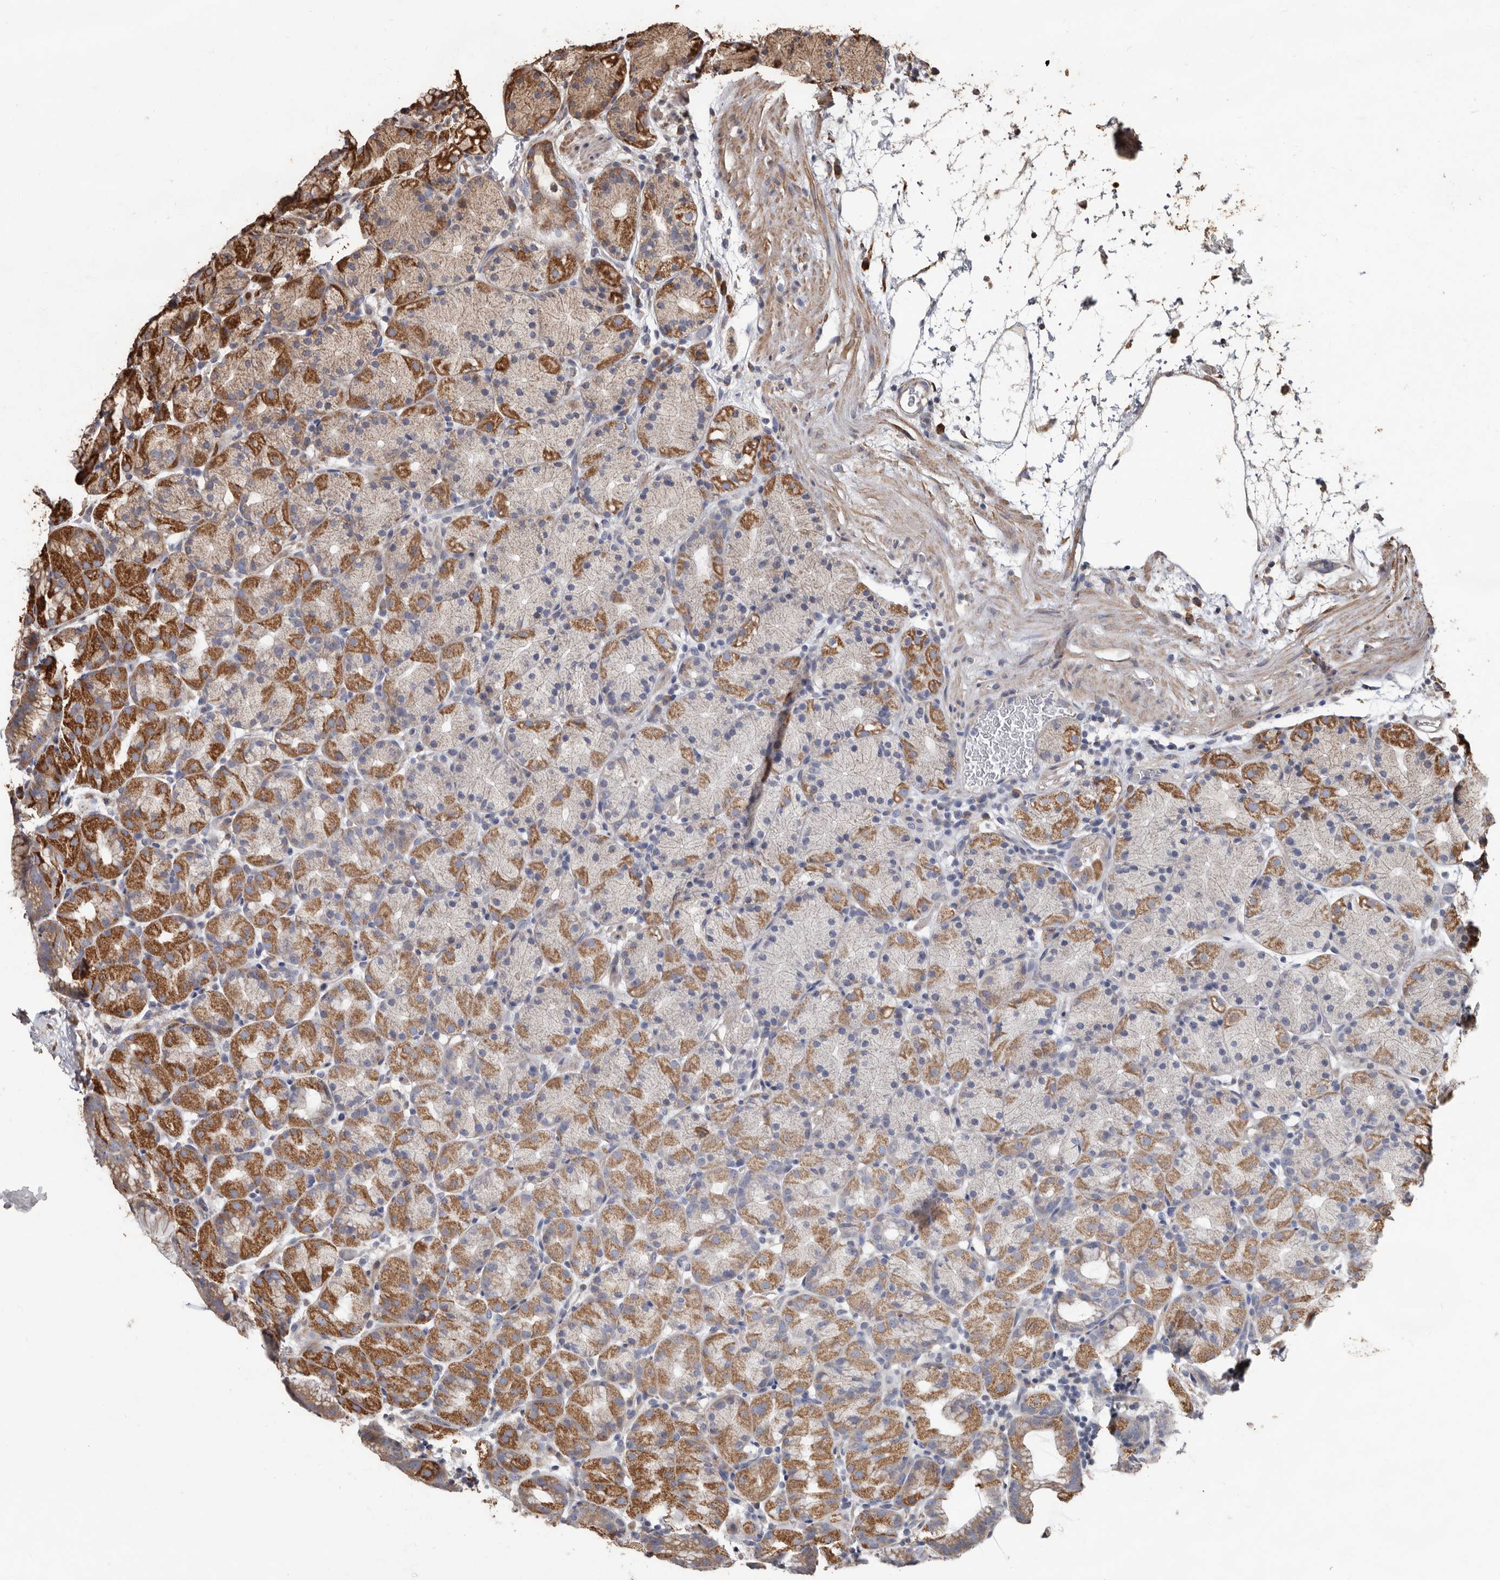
{"staining": {"intensity": "moderate", "quantity": "25%-75%", "location": "cytoplasmic/membranous"}, "tissue": "stomach", "cell_type": "Glandular cells", "image_type": "normal", "snomed": [{"axis": "morphology", "description": "Normal tissue, NOS"}, {"axis": "topography", "description": "Stomach, upper"}], "caption": "Immunohistochemical staining of normal human stomach displays medium levels of moderate cytoplasmic/membranous staining in approximately 25%-75% of glandular cells. The staining is performed using DAB (3,3'-diaminobenzidine) brown chromogen to label protein expression. The nuclei are counter-stained blue using hematoxylin.", "gene": "OSGIN2", "patient": {"sex": "male", "age": 48}}